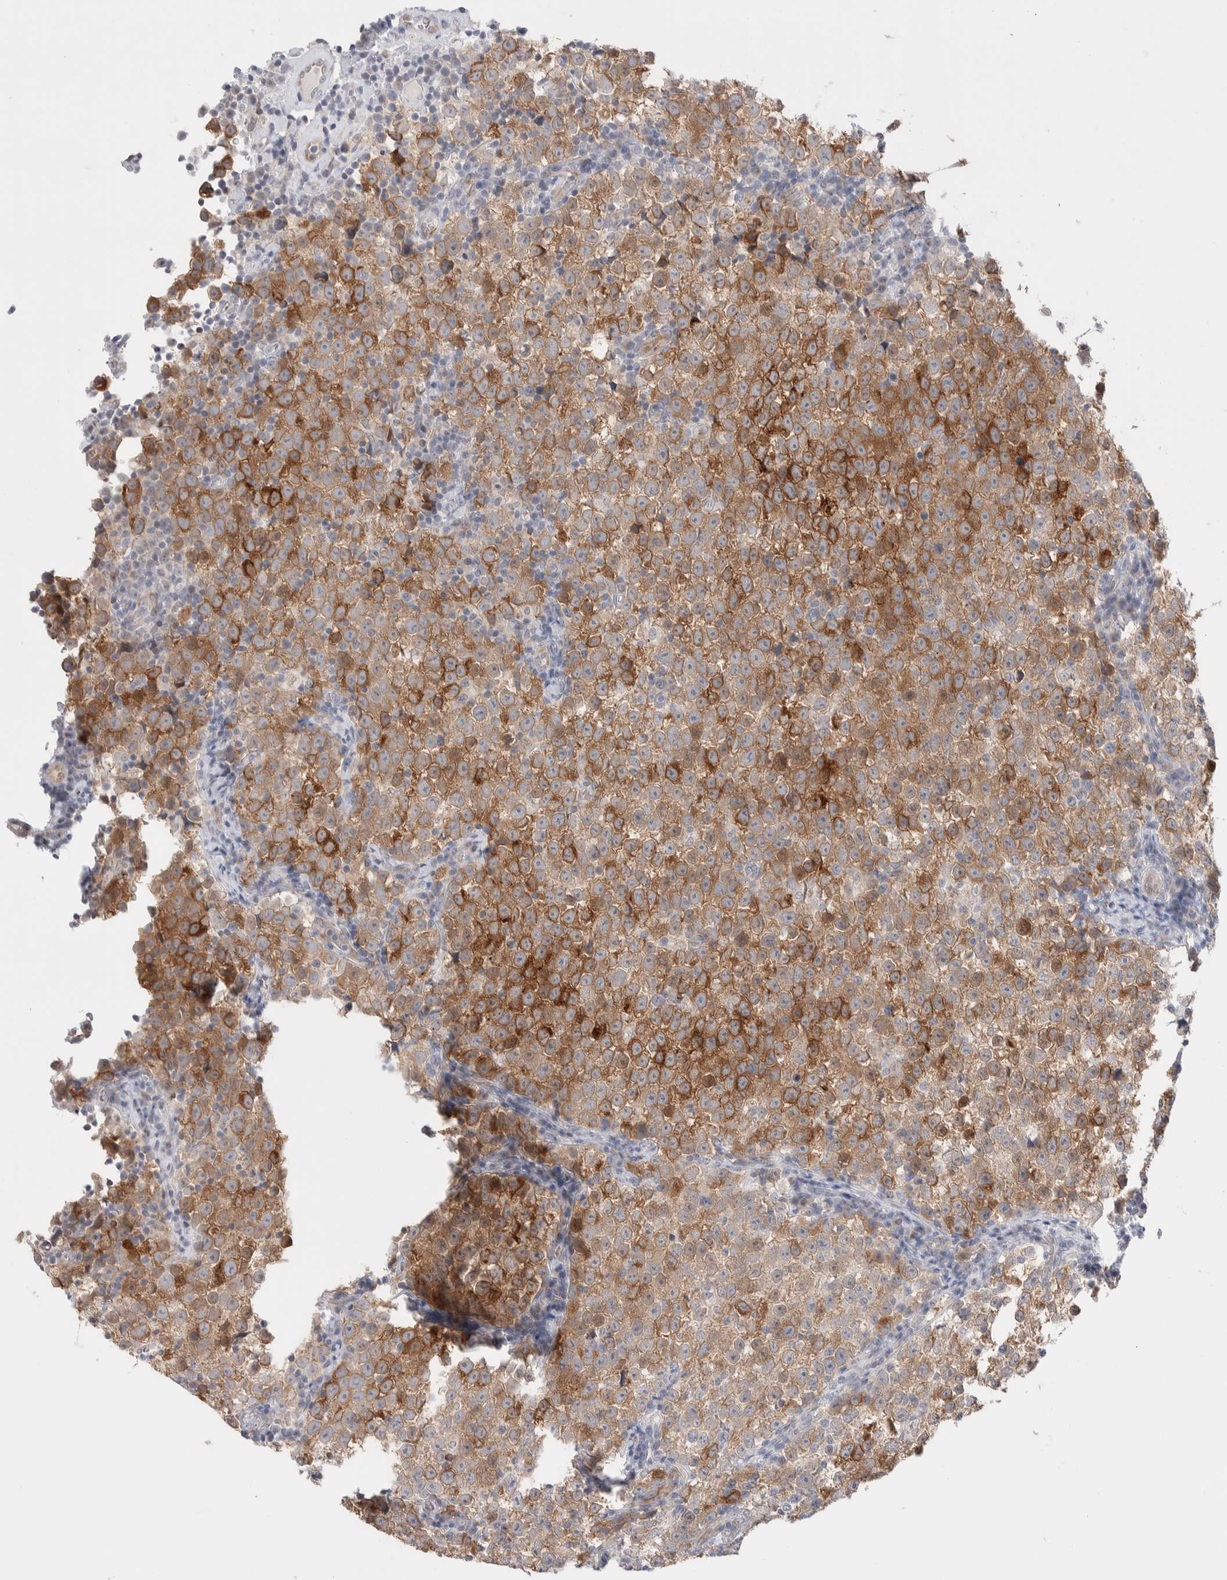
{"staining": {"intensity": "moderate", "quantity": ">75%", "location": "cytoplasmic/membranous"}, "tissue": "testis cancer", "cell_type": "Tumor cells", "image_type": "cancer", "snomed": [{"axis": "morphology", "description": "Normal tissue, NOS"}, {"axis": "morphology", "description": "Seminoma, NOS"}, {"axis": "topography", "description": "Testis"}], "caption": "Tumor cells demonstrate moderate cytoplasmic/membranous expression in about >75% of cells in testis seminoma. The staining is performed using DAB brown chromogen to label protein expression. The nuclei are counter-stained blue using hematoxylin.", "gene": "C1orf112", "patient": {"sex": "male", "age": 43}}